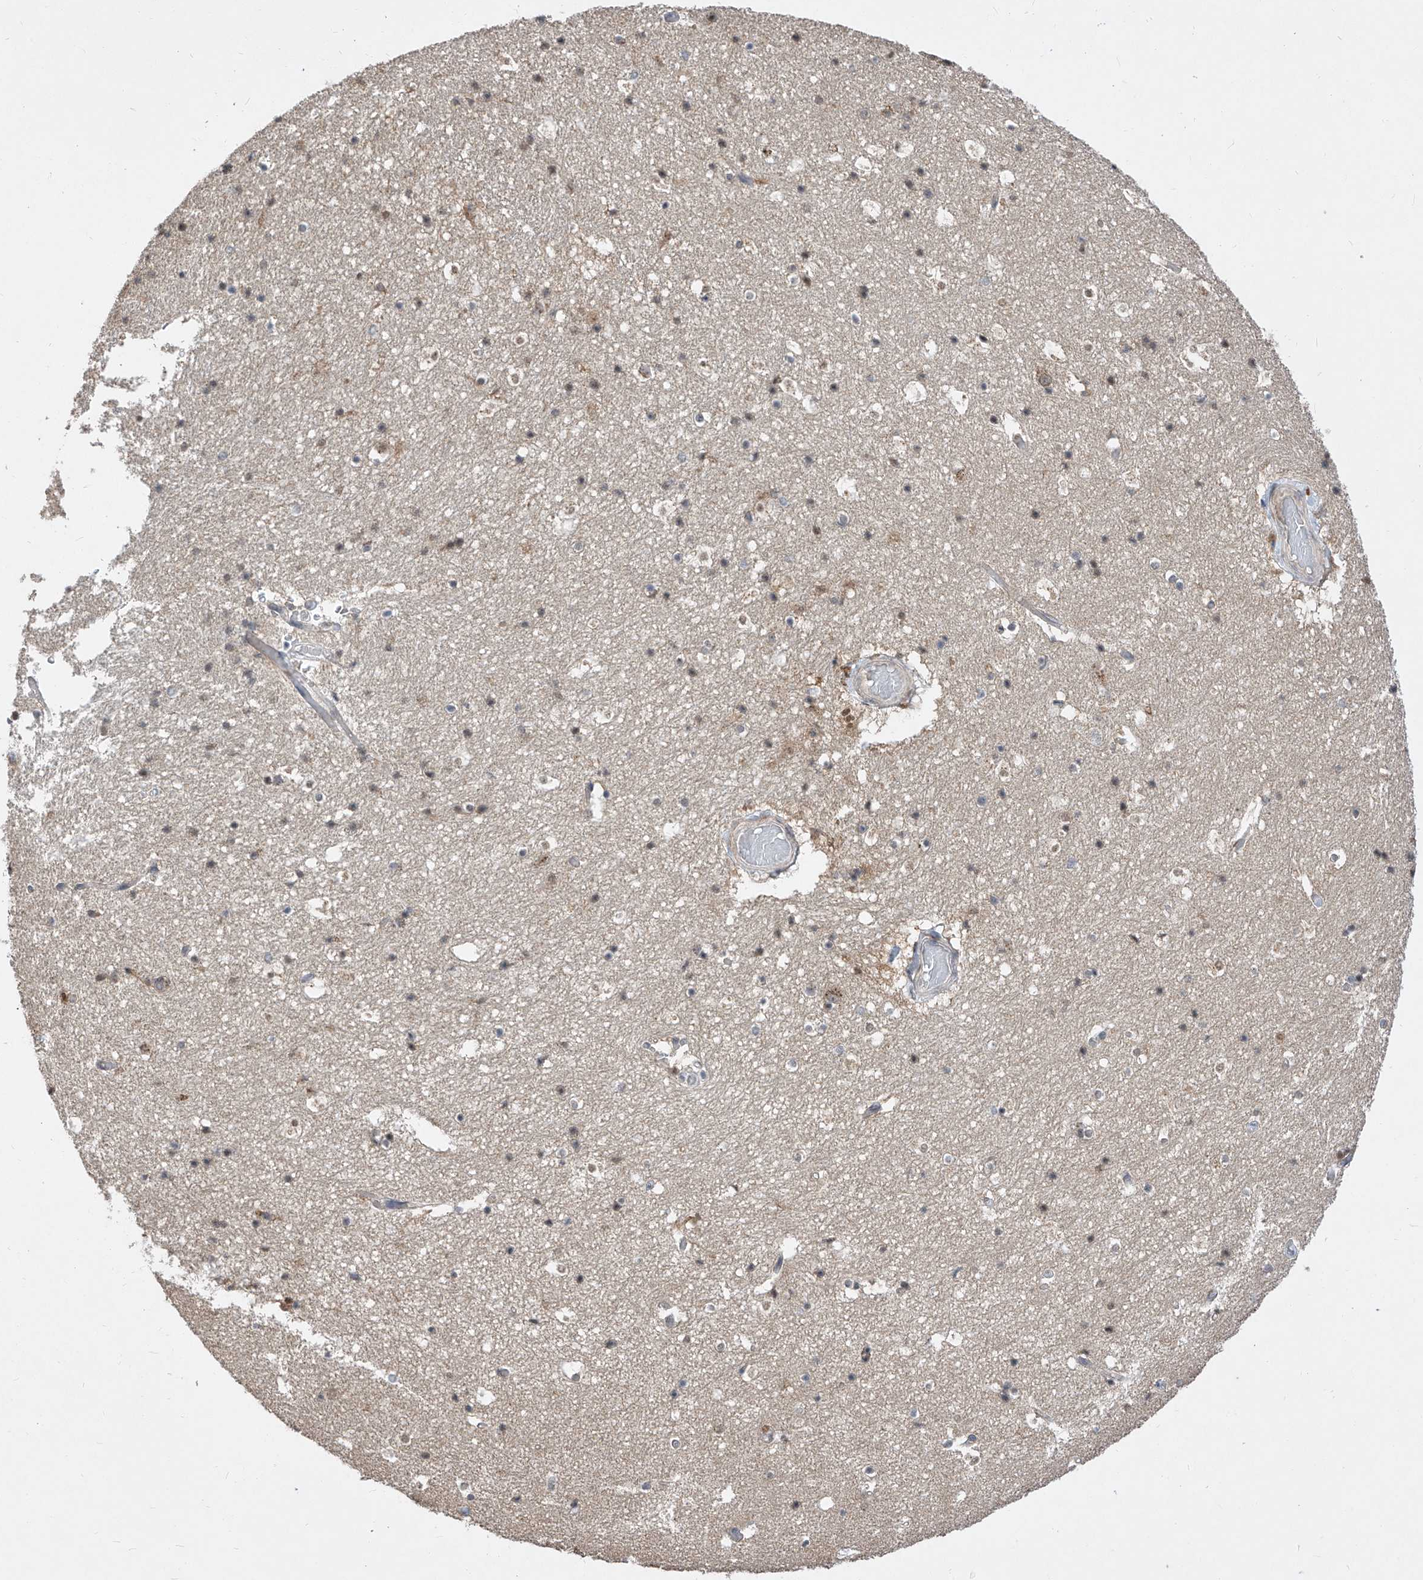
{"staining": {"intensity": "moderate", "quantity": "<25%", "location": "nuclear"}, "tissue": "hippocampus", "cell_type": "Glial cells", "image_type": "normal", "snomed": [{"axis": "morphology", "description": "Normal tissue, NOS"}, {"axis": "topography", "description": "Hippocampus"}], "caption": "DAB immunohistochemical staining of benign hippocampus demonstrates moderate nuclear protein expression in about <25% of glial cells. Immunohistochemistry stains the protein in brown and the nuclei are stained blue.", "gene": "CETN1", "patient": {"sex": "female", "age": 52}}